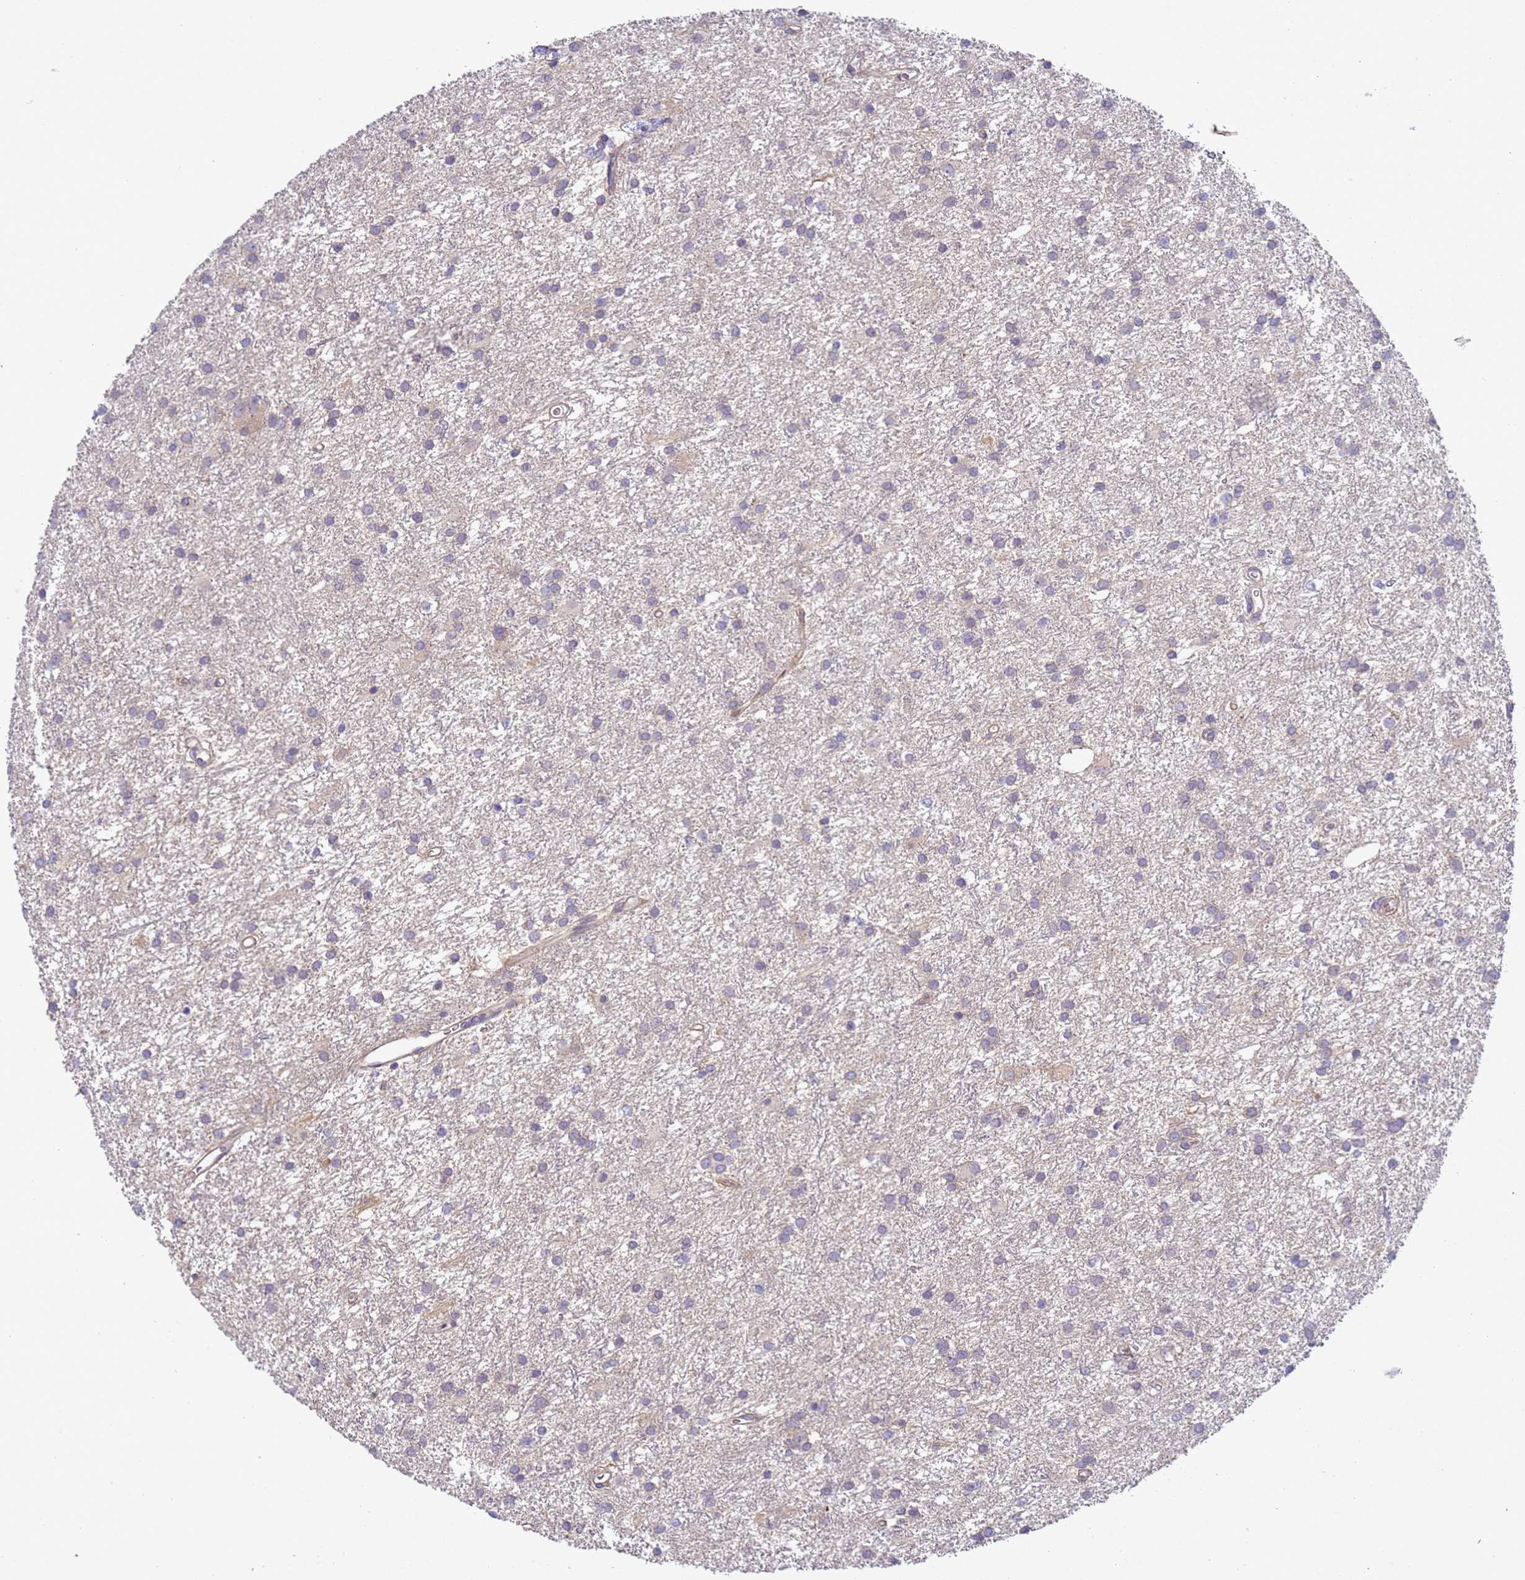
{"staining": {"intensity": "negative", "quantity": "none", "location": "none"}, "tissue": "glioma", "cell_type": "Tumor cells", "image_type": "cancer", "snomed": [{"axis": "morphology", "description": "Glioma, malignant, High grade"}, {"axis": "topography", "description": "Brain"}], "caption": "IHC photomicrograph of neoplastic tissue: glioma stained with DAB (3,3'-diaminobenzidine) demonstrates no significant protein positivity in tumor cells. (DAB immunohistochemistry visualized using brightfield microscopy, high magnification).", "gene": "TBCD", "patient": {"sex": "female", "age": 50}}